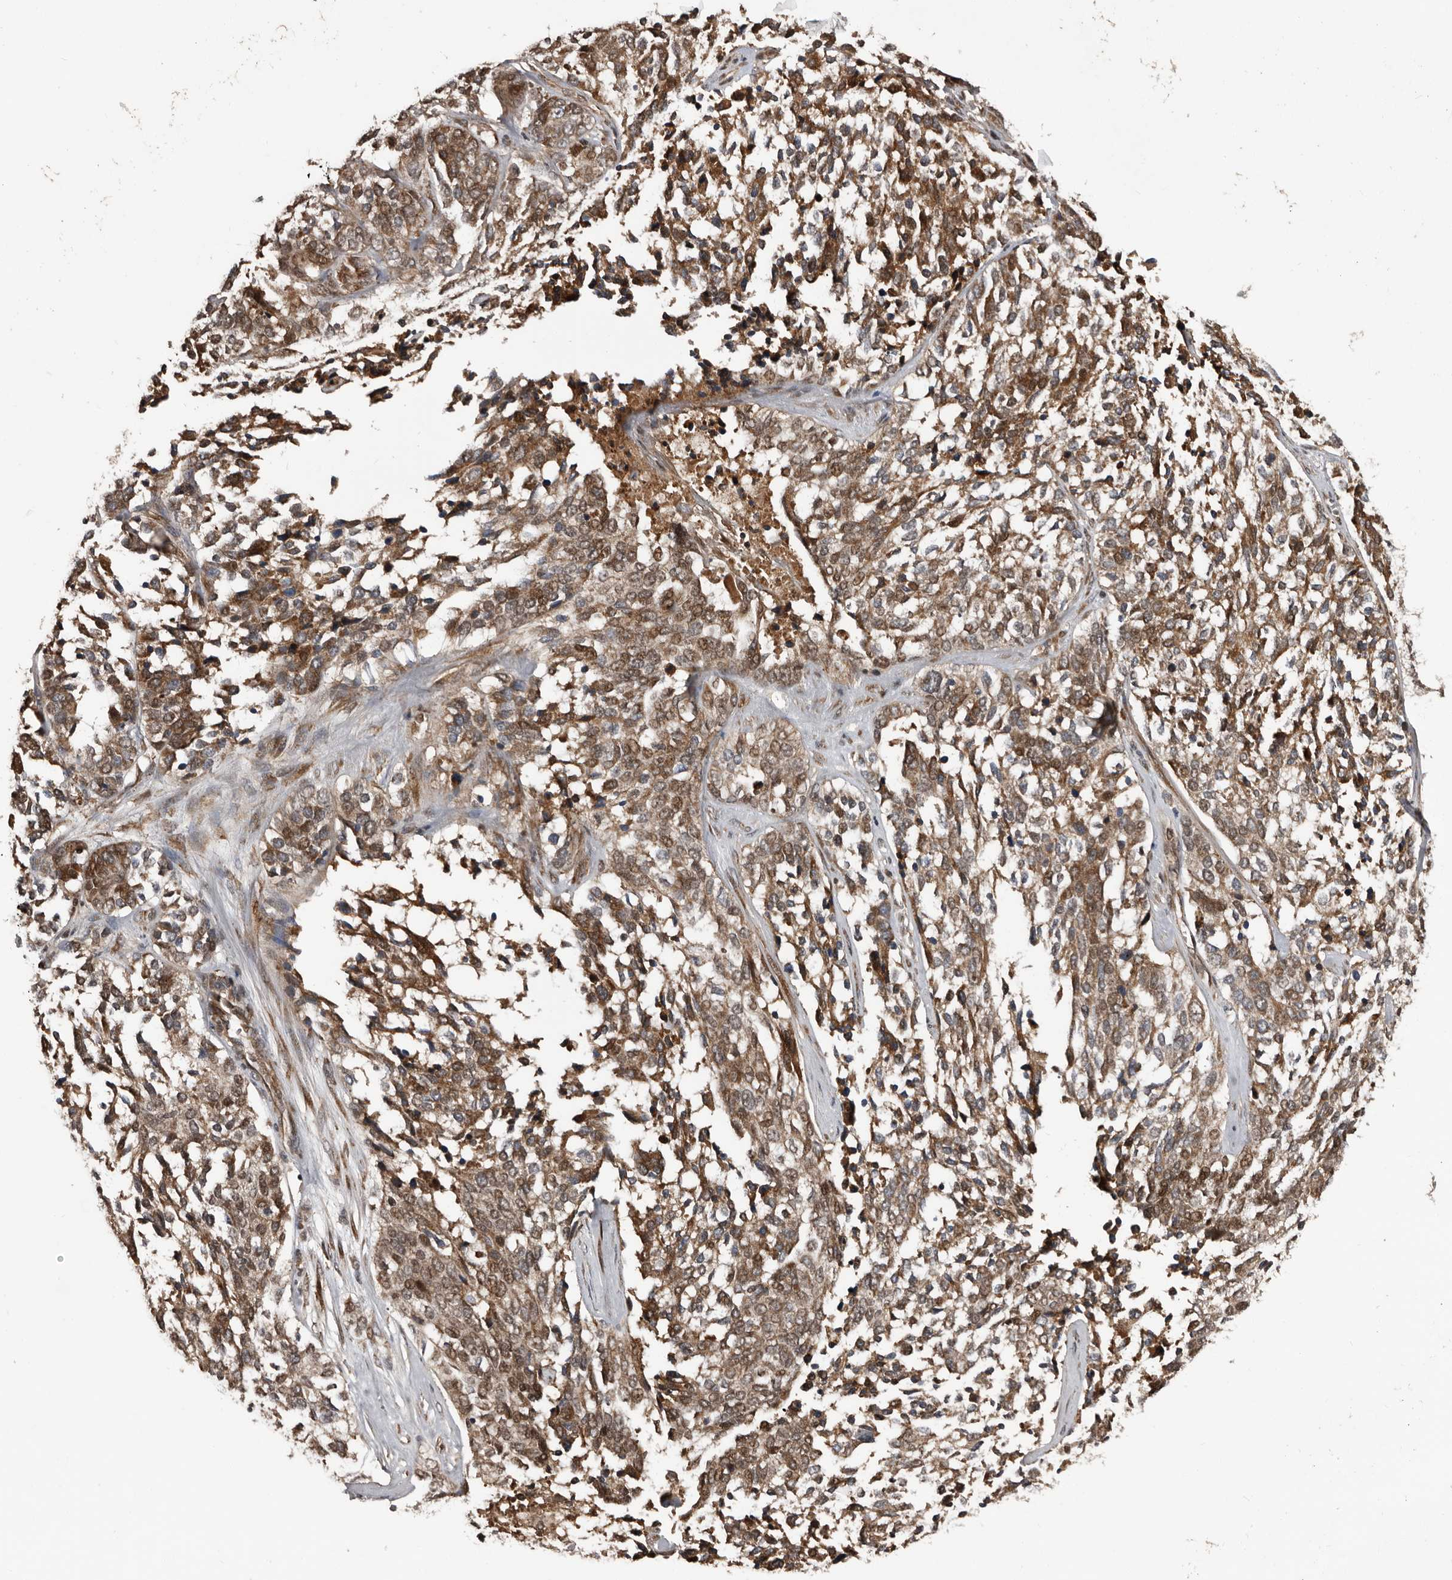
{"staining": {"intensity": "moderate", "quantity": ">75%", "location": "cytoplasmic/membranous,nuclear"}, "tissue": "ovarian cancer", "cell_type": "Tumor cells", "image_type": "cancer", "snomed": [{"axis": "morphology", "description": "Cystadenocarcinoma, serous, NOS"}, {"axis": "topography", "description": "Ovary"}], "caption": "High-magnification brightfield microscopy of serous cystadenocarcinoma (ovarian) stained with DAB (3,3'-diaminobenzidine) (brown) and counterstained with hematoxylin (blue). tumor cells exhibit moderate cytoplasmic/membranous and nuclear positivity is identified in about>75% of cells.", "gene": "SERTAD4", "patient": {"sex": "female", "age": 44}}